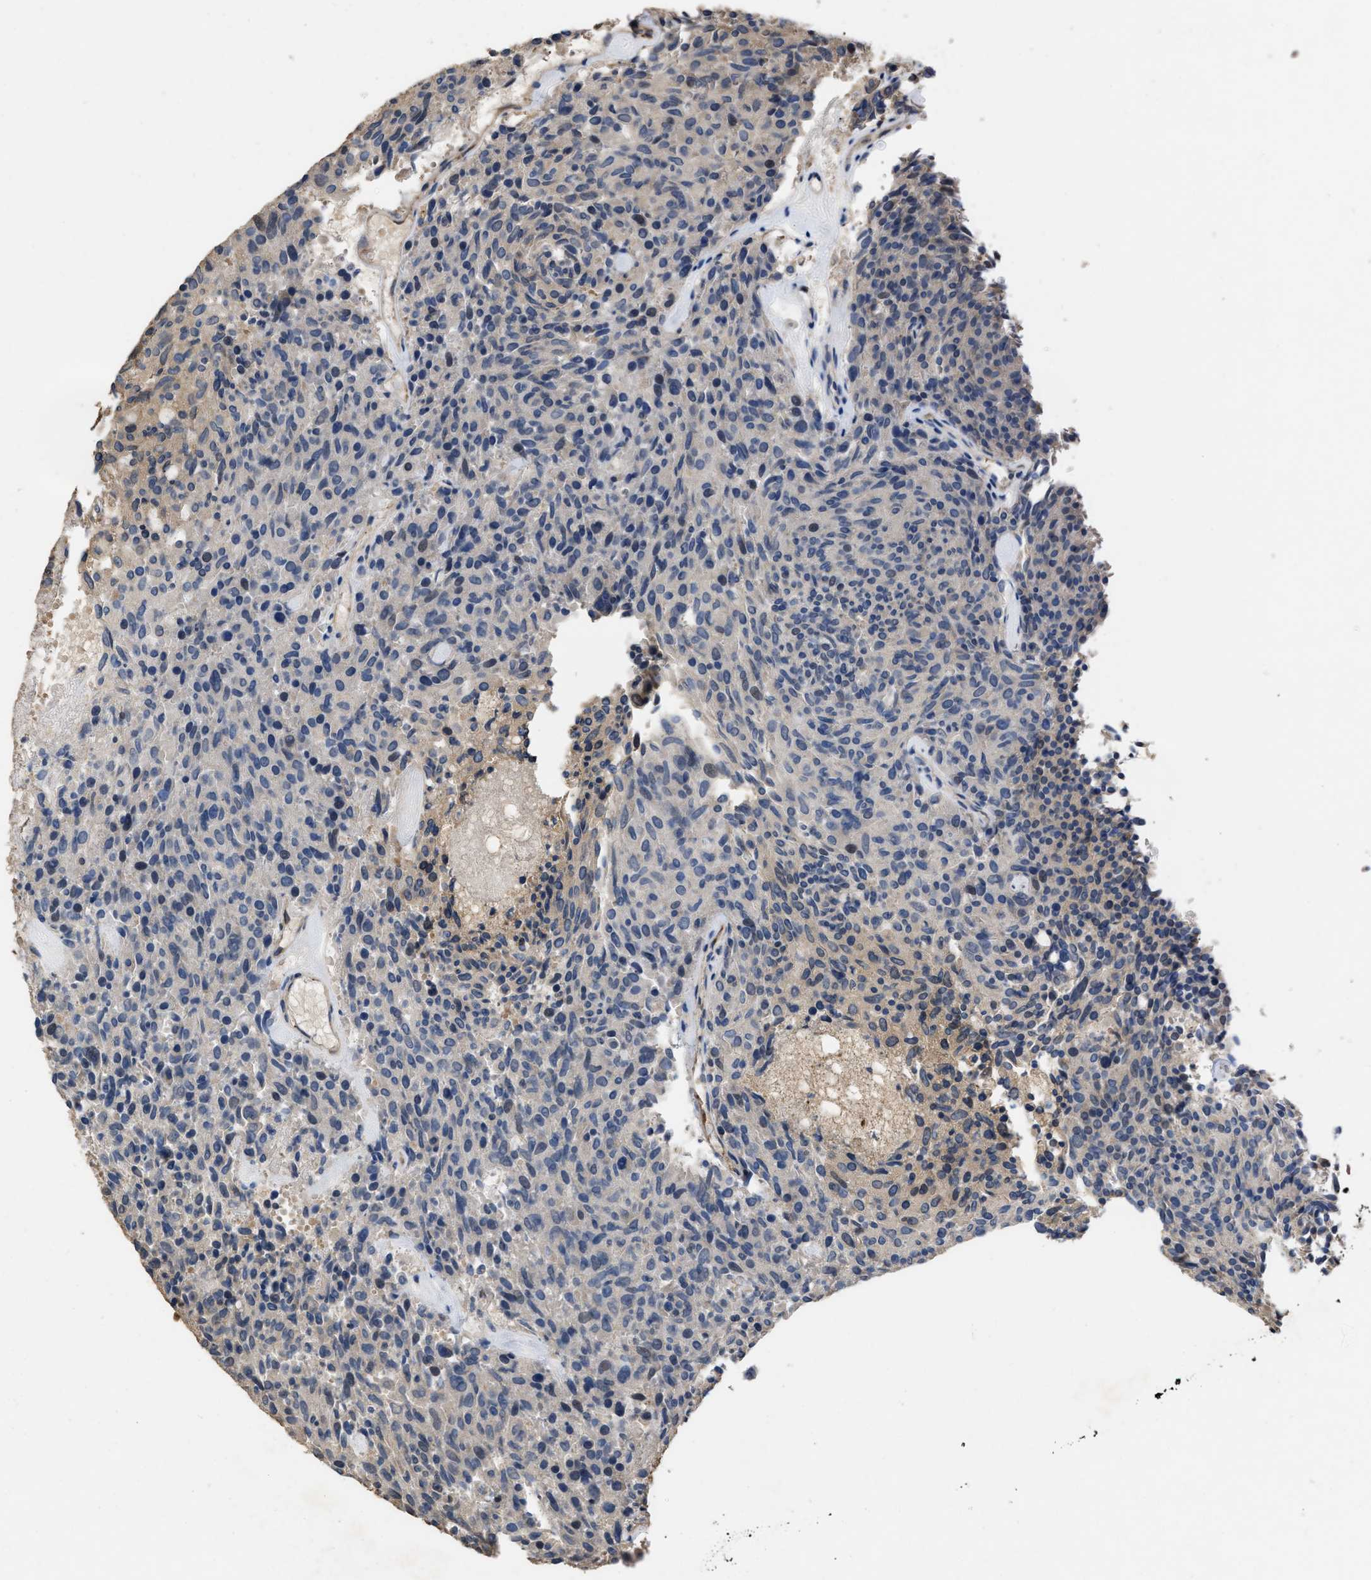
{"staining": {"intensity": "weak", "quantity": "<25%", "location": "cytoplasmic/membranous"}, "tissue": "carcinoid", "cell_type": "Tumor cells", "image_type": "cancer", "snomed": [{"axis": "morphology", "description": "Carcinoid, malignant, NOS"}, {"axis": "topography", "description": "Pancreas"}], "caption": "An image of malignant carcinoid stained for a protein reveals no brown staining in tumor cells.", "gene": "SLC4A11", "patient": {"sex": "female", "age": 54}}